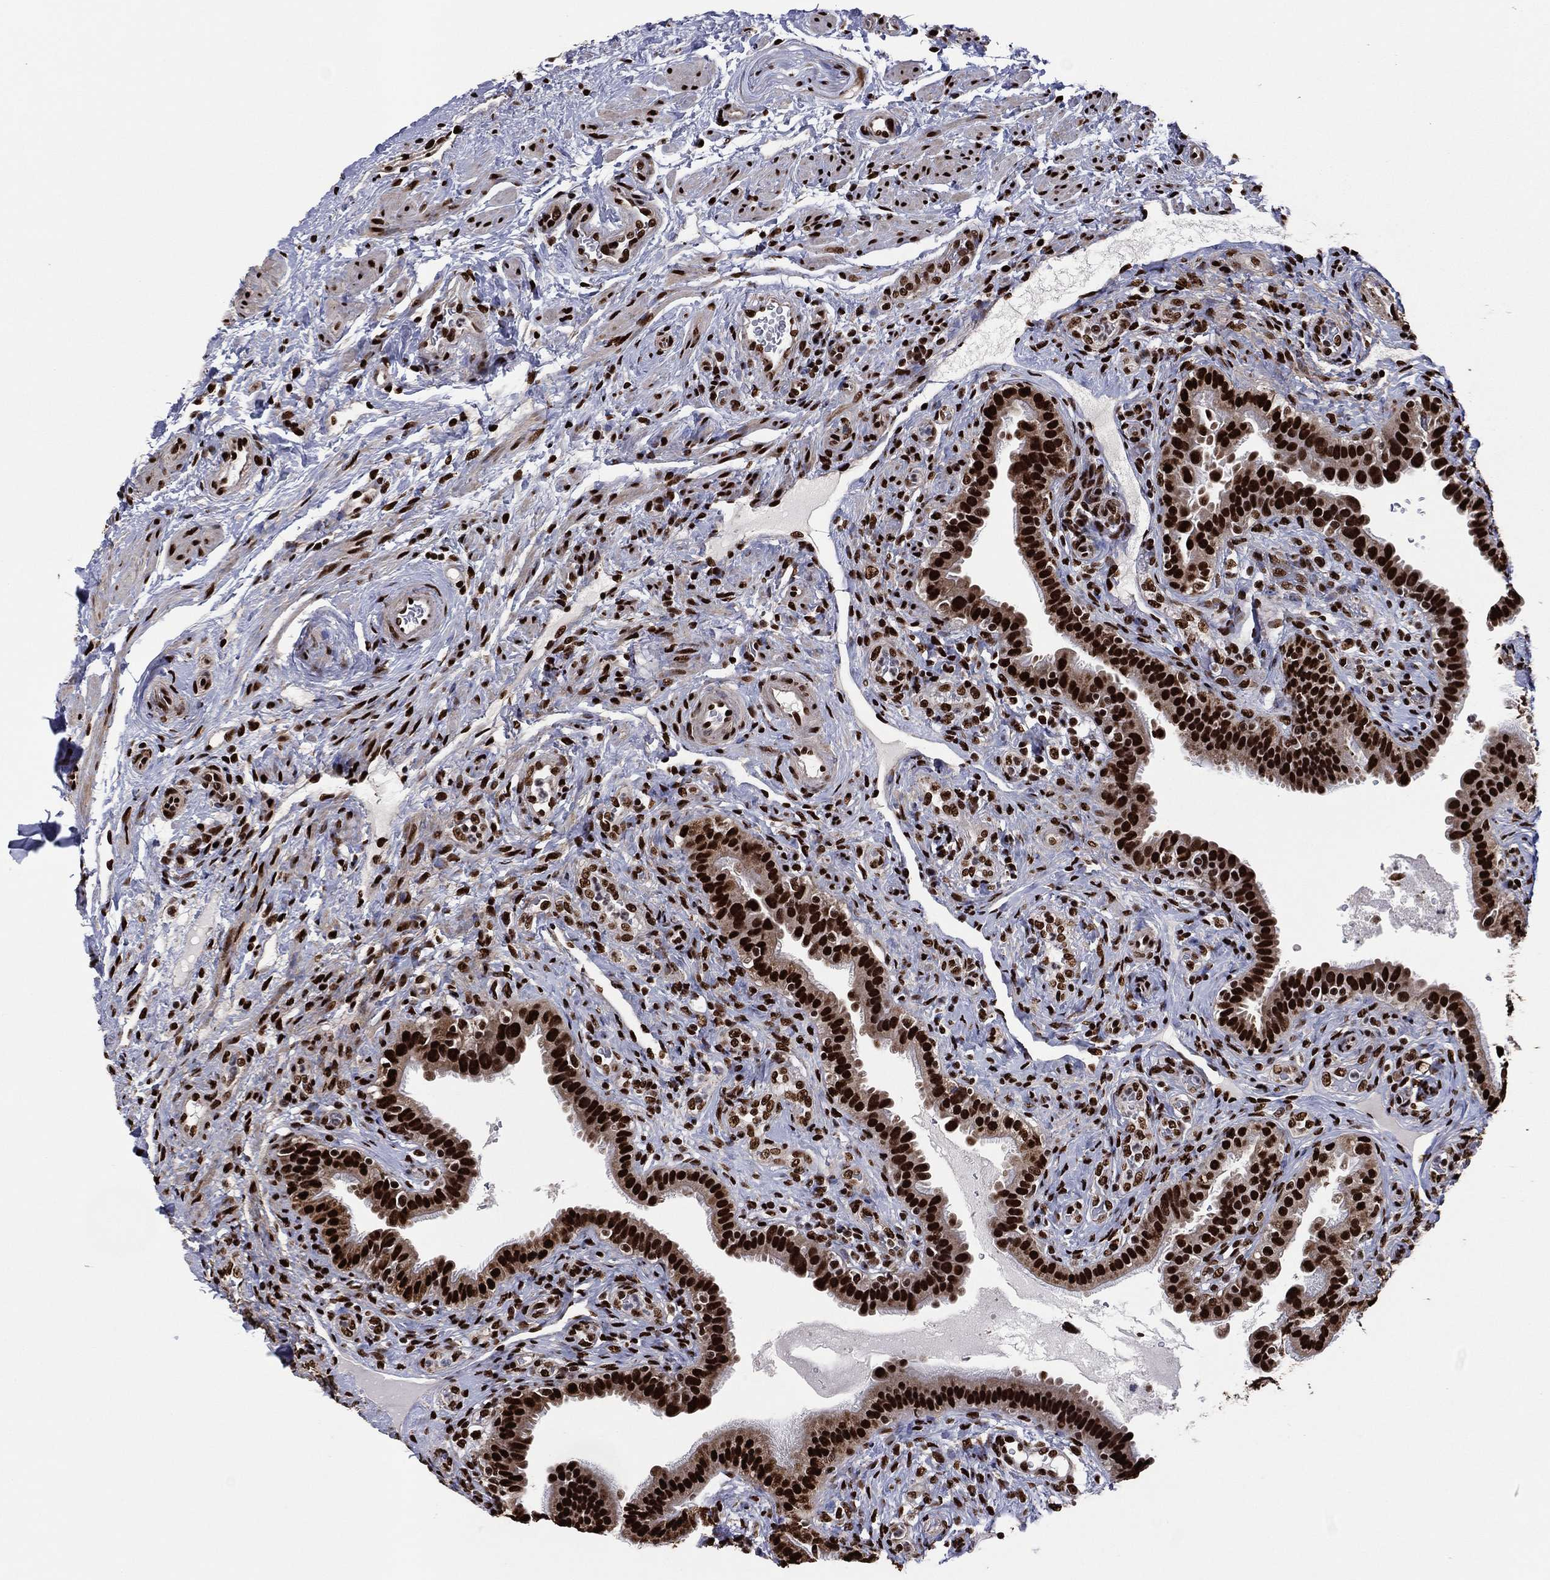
{"staining": {"intensity": "strong", "quantity": ">75%", "location": "nuclear"}, "tissue": "fallopian tube", "cell_type": "Glandular cells", "image_type": "normal", "snomed": [{"axis": "morphology", "description": "Normal tissue, NOS"}, {"axis": "topography", "description": "Fallopian tube"}], "caption": "DAB (3,3'-diaminobenzidine) immunohistochemical staining of normal fallopian tube demonstrates strong nuclear protein positivity in approximately >75% of glandular cells.", "gene": "TP53BP1", "patient": {"sex": "female", "age": 41}}